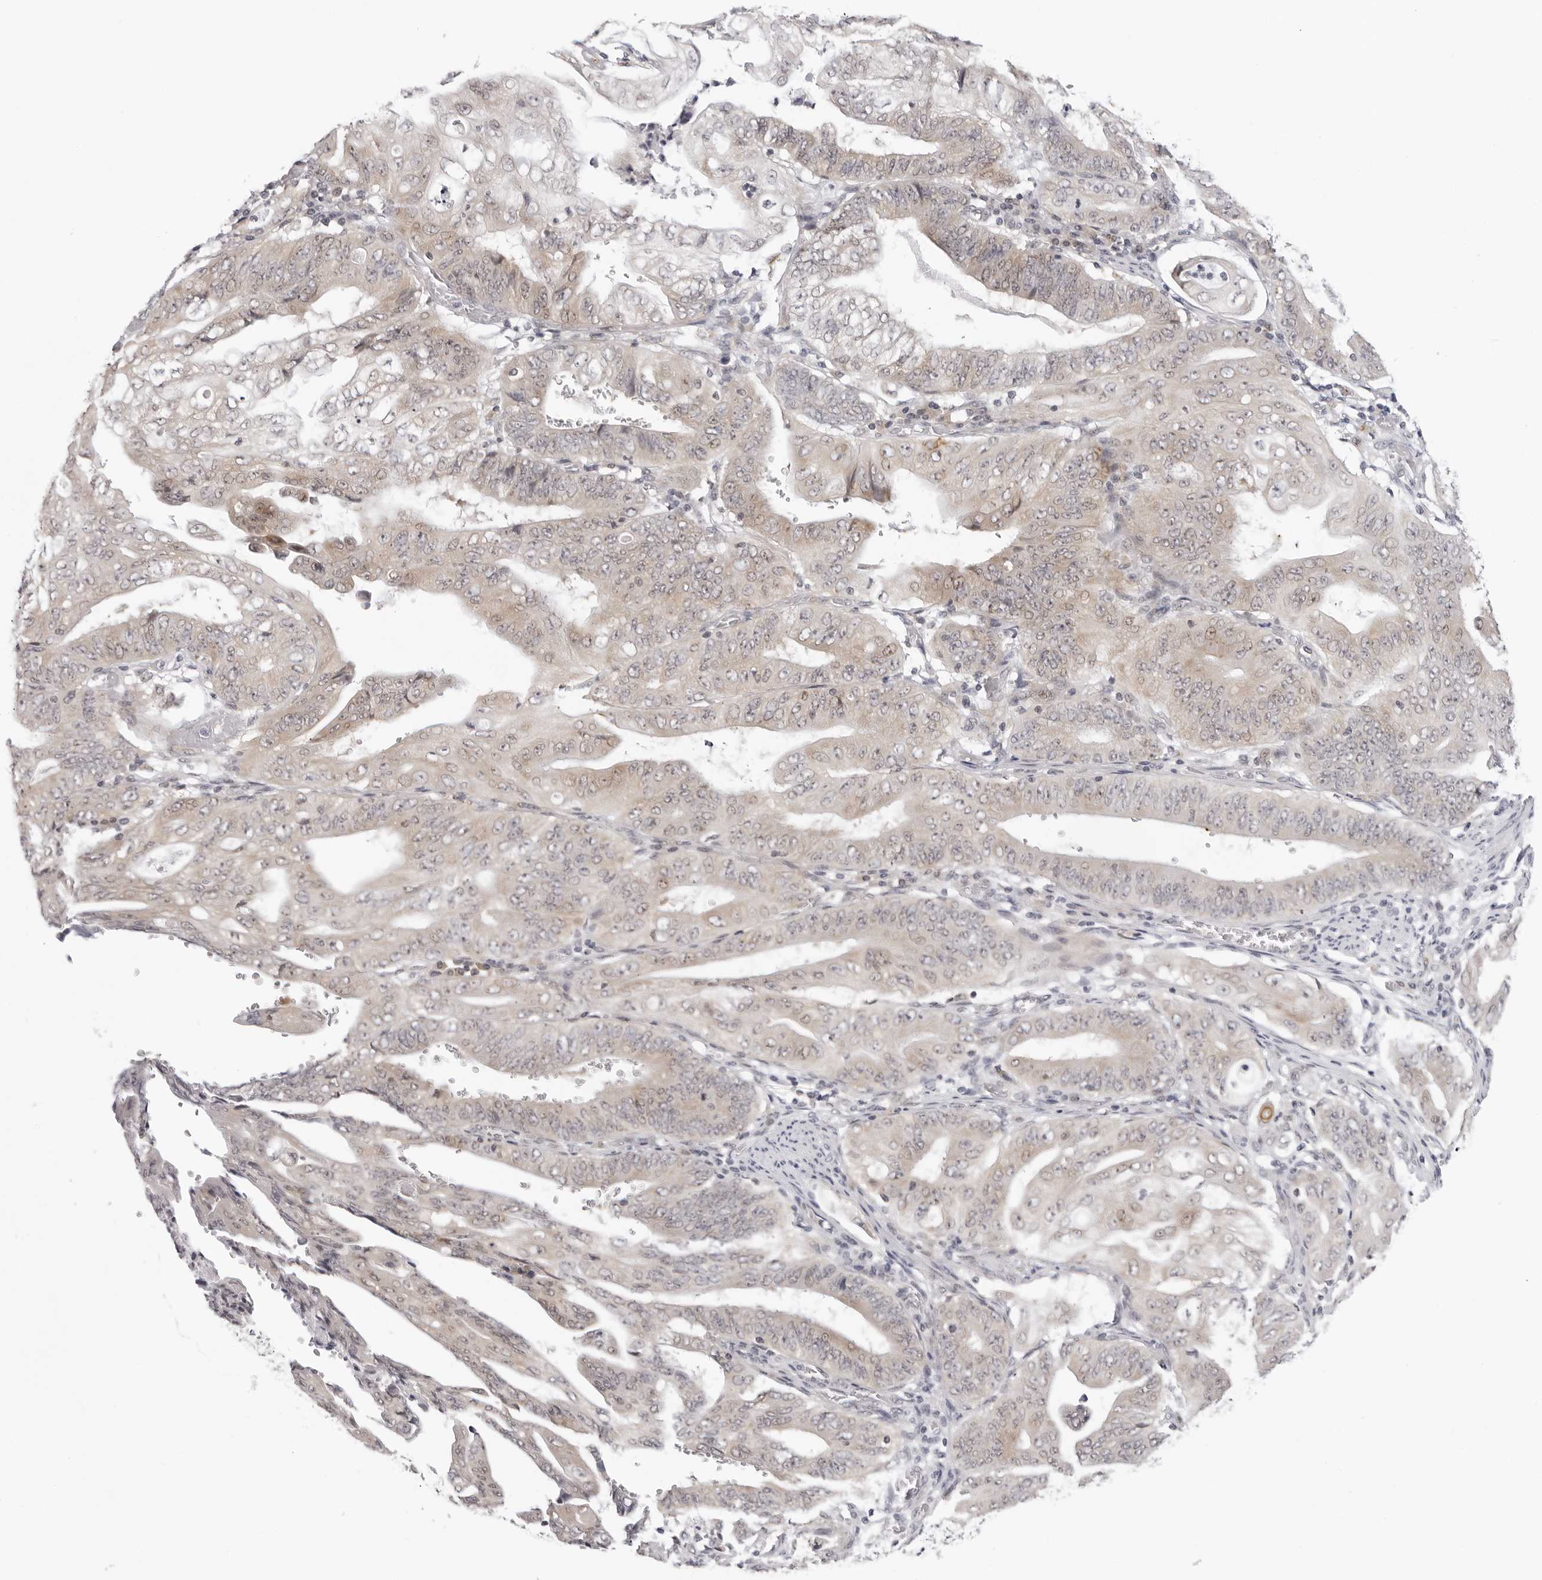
{"staining": {"intensity": "weak", "quantity": "<25%", "location": "nuclear"}, "tissue": "stomach cancer", "cell_type": "Tumor cells", "image_type": "cancer", "snomed": [{"axis": "morphology", "description": "Adenocarcinoma, NOS"}, {"axis": "topography", "description": "Stomach"}], "caption": "Tumor cells are negative for brown protein staining in stomach cancer (adenocarcinoma).", "gene": "PRUNE1", "patient": {"sex": "female", "age": 73}}